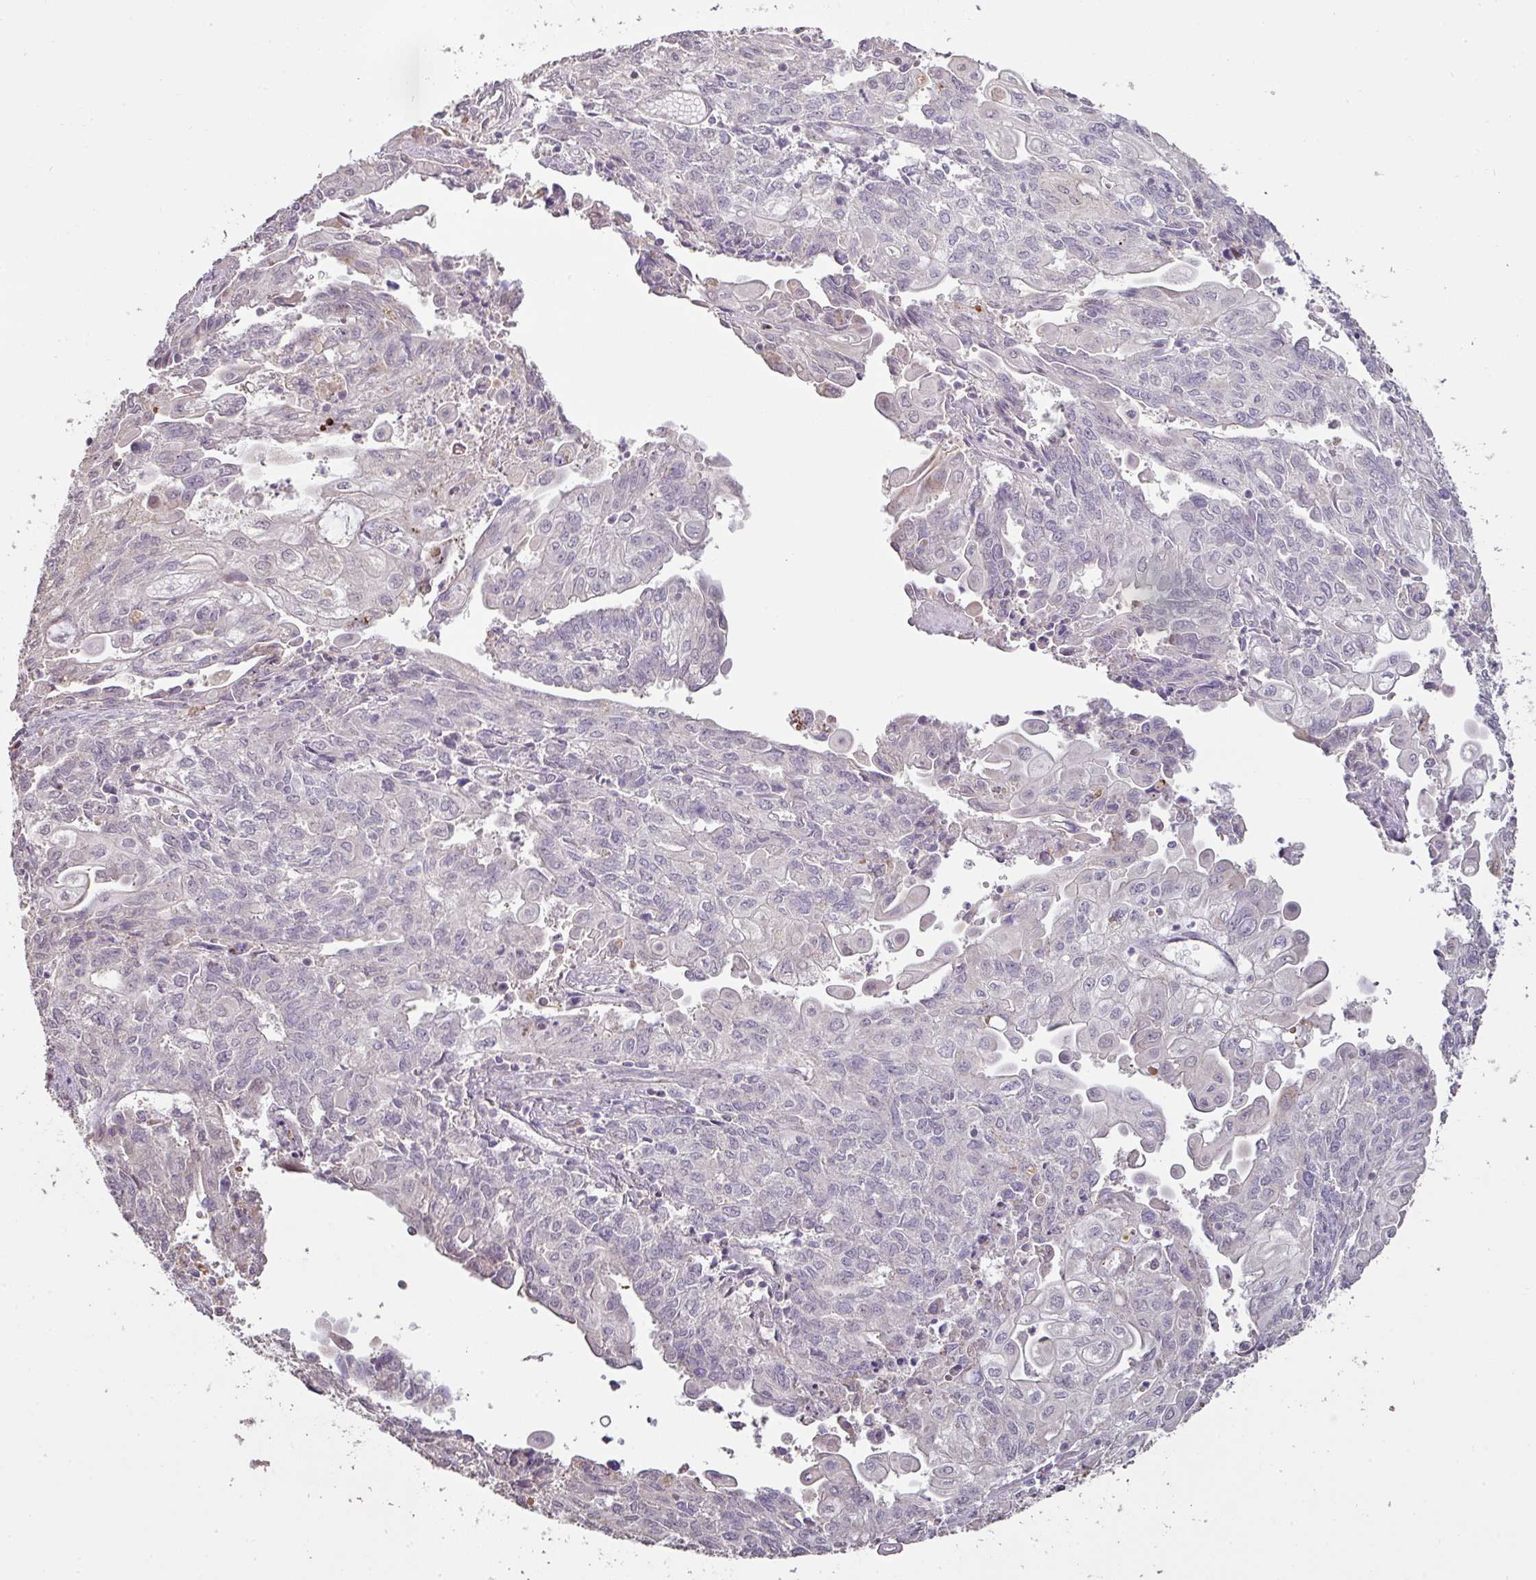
{"staining": {"intensity": "negative", "quantity": "none", "location": "none"}, "tissue": "endometrial cancer", "cell_type": "Tumor cells", "image_type": "cancer", "snomed": [{"axis": "morphology", "description": "Adenocarcinoma, NOS"}, {"axis": "topography", "description": "Endometrium"}], "caption": "Endometrial cancer was stained to show a protein in brown. There is no significant expression in tumor cells. (DAB IHC, high magnification).", "gene": "CXCR5", "patient": {"sex": "female", "age": 54}}